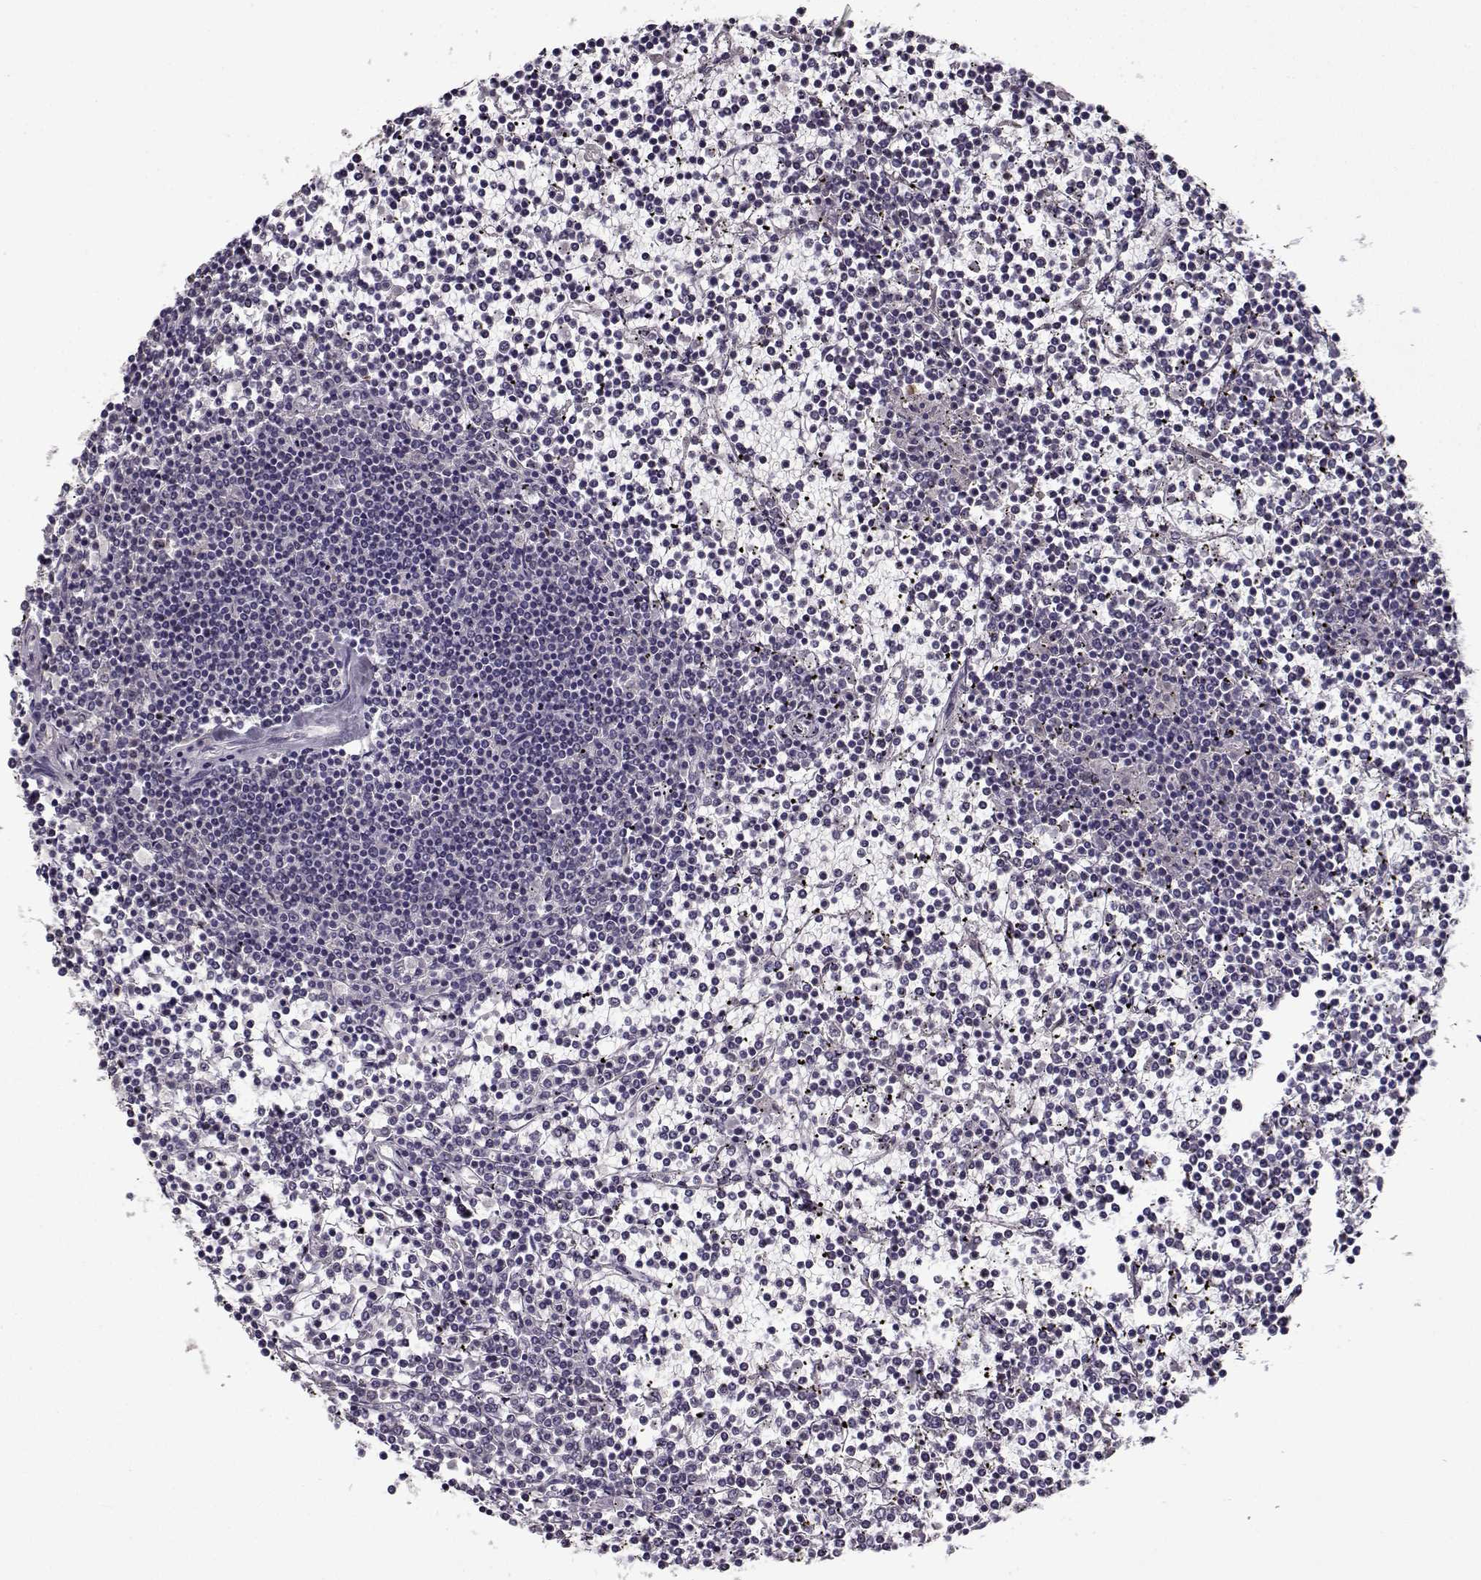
{"staining": {"intensity": "negative", "quantity": "none", "location": "none"}, "tissue": "lymphoma", "cell_type": "Tumor cells", "image_type": "cancer", "snomed": [{"axis": "morphology", "description": "Malignant lymphoma, non-Hodgkin's type, Low grade"}, {"axis": "topography", "description": "Spleen"}], "caption": "DAB immunohistochemical staining of human malignant lymphoma, non-Hodgkin's type (low-grade) displays no significant positivity in tumor cells.", "gene": "PRMT8", "patient": {"sex": "female", "age": 19}}